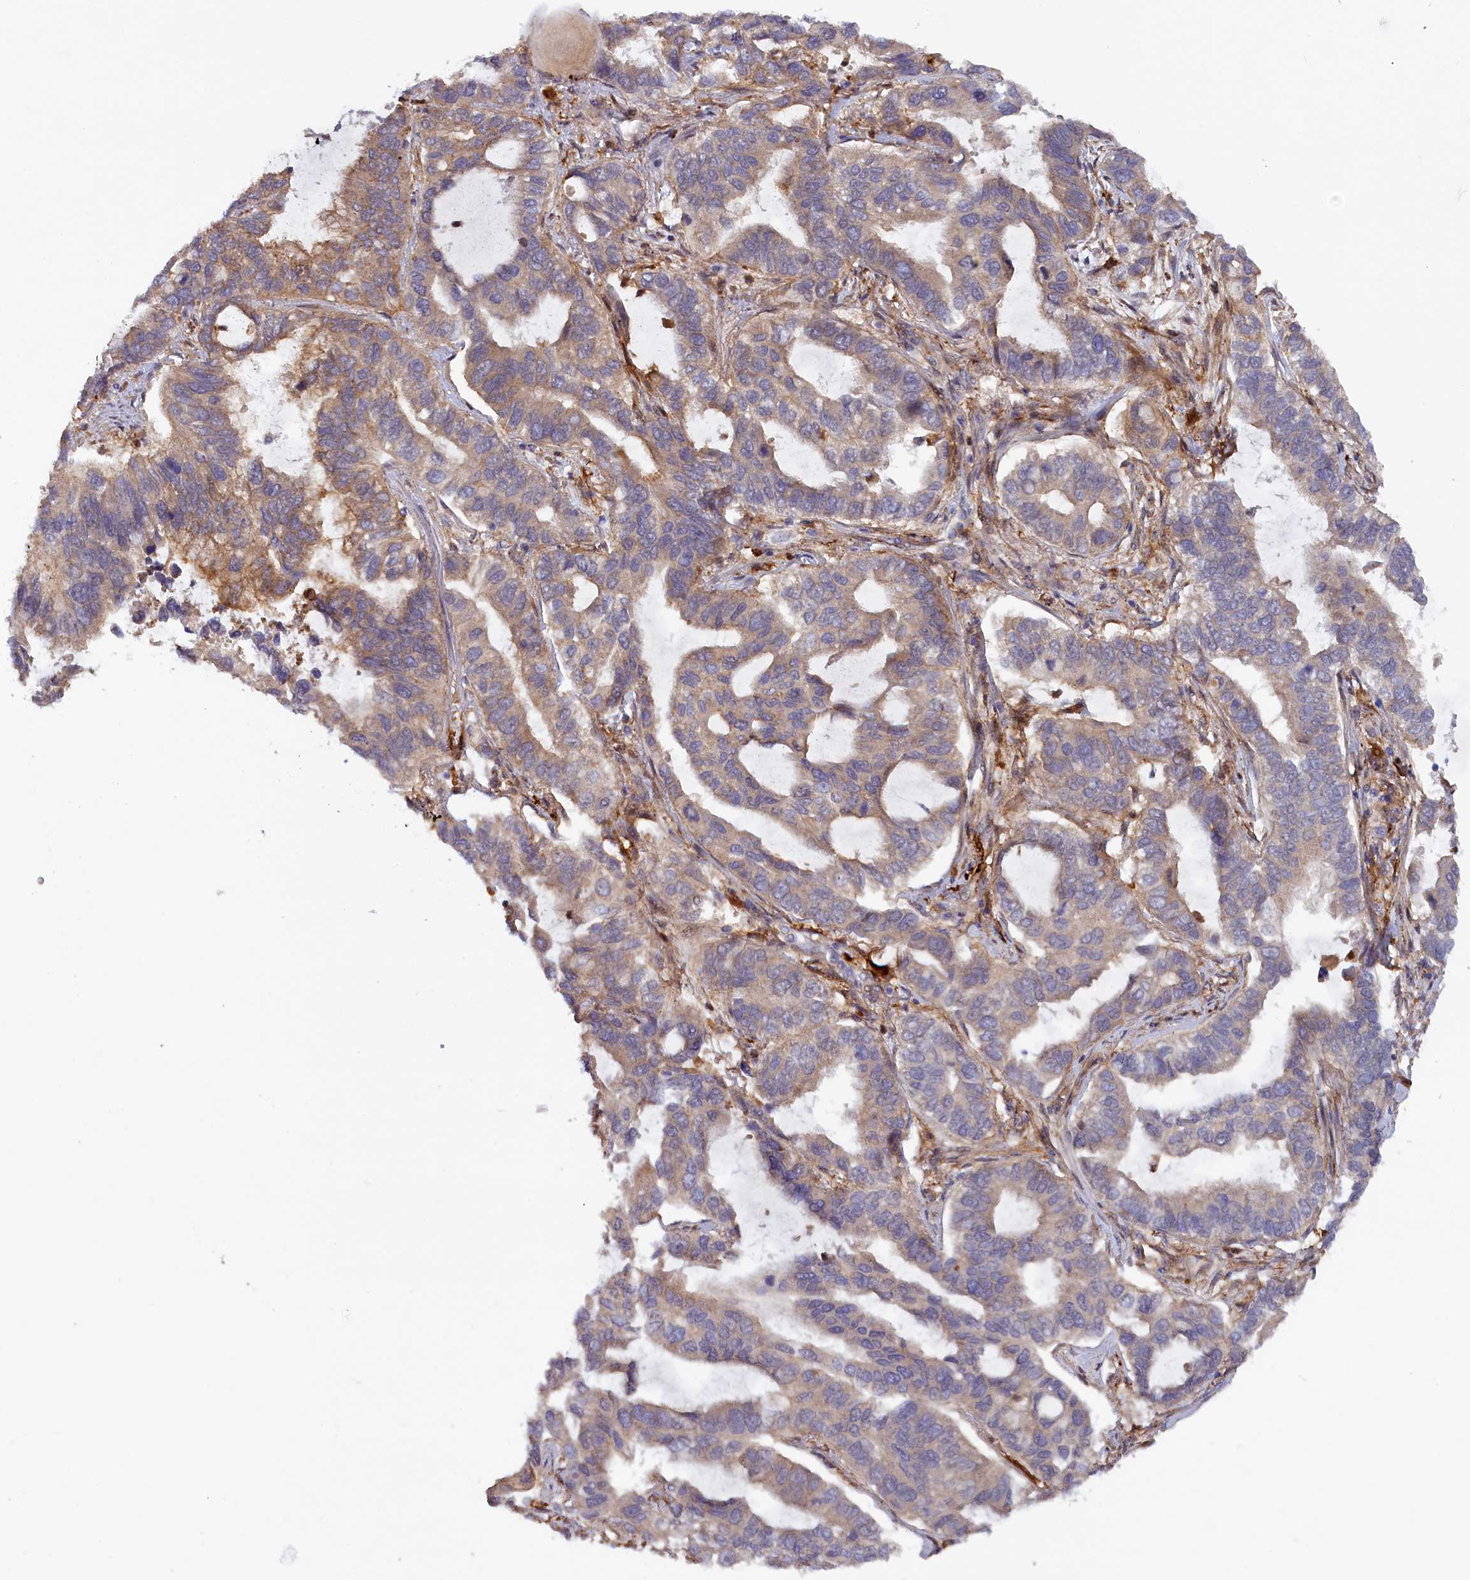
{"staining": {"intensity": "weak", "quantity": "25%-75%", "location": "cytoplasmic/membranous"}, "tissue": "lung cancer", "cell_type": "Tumor cells", "image_type": "cancer", "snomed": [{"axis": "morphology", "description": "Adenocarcinoma, NOS"}, {"axis": "topography", "description": "Lung"}], "caption": "An immunohistochemistry image of tumor tissue is shown. Protein staining in brown highlights weak cytoplasmic/membranous positivity in adenocarcinoma (lung) within tumor cells. (DAB (3,3'-diaminobenzidine) IHC with brightfield microscopy, high magnification).", "gene": "FERMT1", "patient": {"sex": "male", "age": 64}}